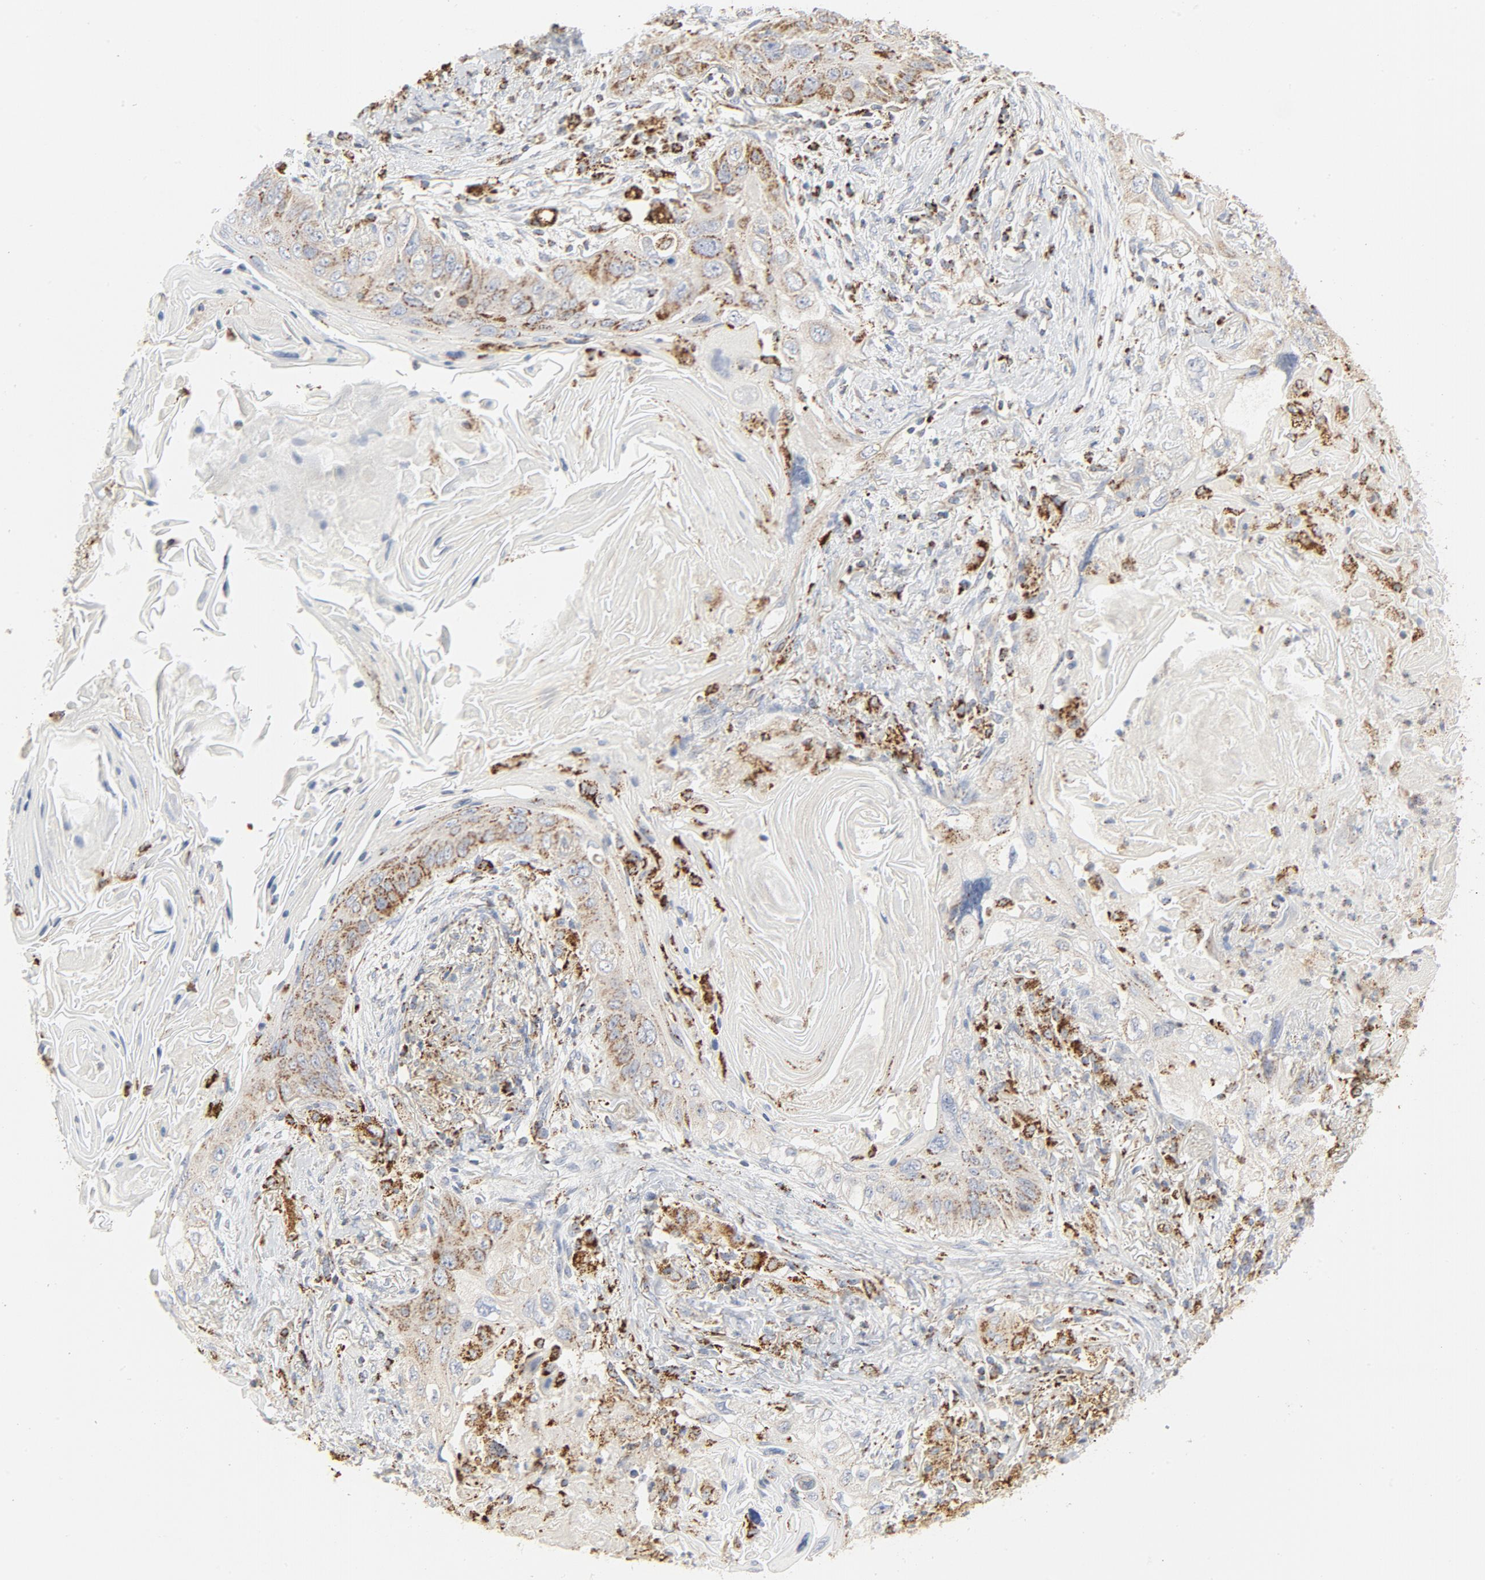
{"staining": {"intensity": "moderate", "quantity": ">75%", "location": "cytoplasmic/membranous"}, "tissue": "lung cancer", "cell_type": "Tumor cells", "image_type": "cancer", "snomed": [{"axis": "morphology", "description": "Squamous cell carcinoma, NOS"}, {"axis": "topography", "description": "Lung"}], "caption": "Human squamous cell carcinoma (lung) stained with a brown dye reveals moderate cytoplasmic/membranous positive positivity in approximately >75% of tumor cells.", "gene": "SETD3", "patient": {"sex": "female", "age": 67}}